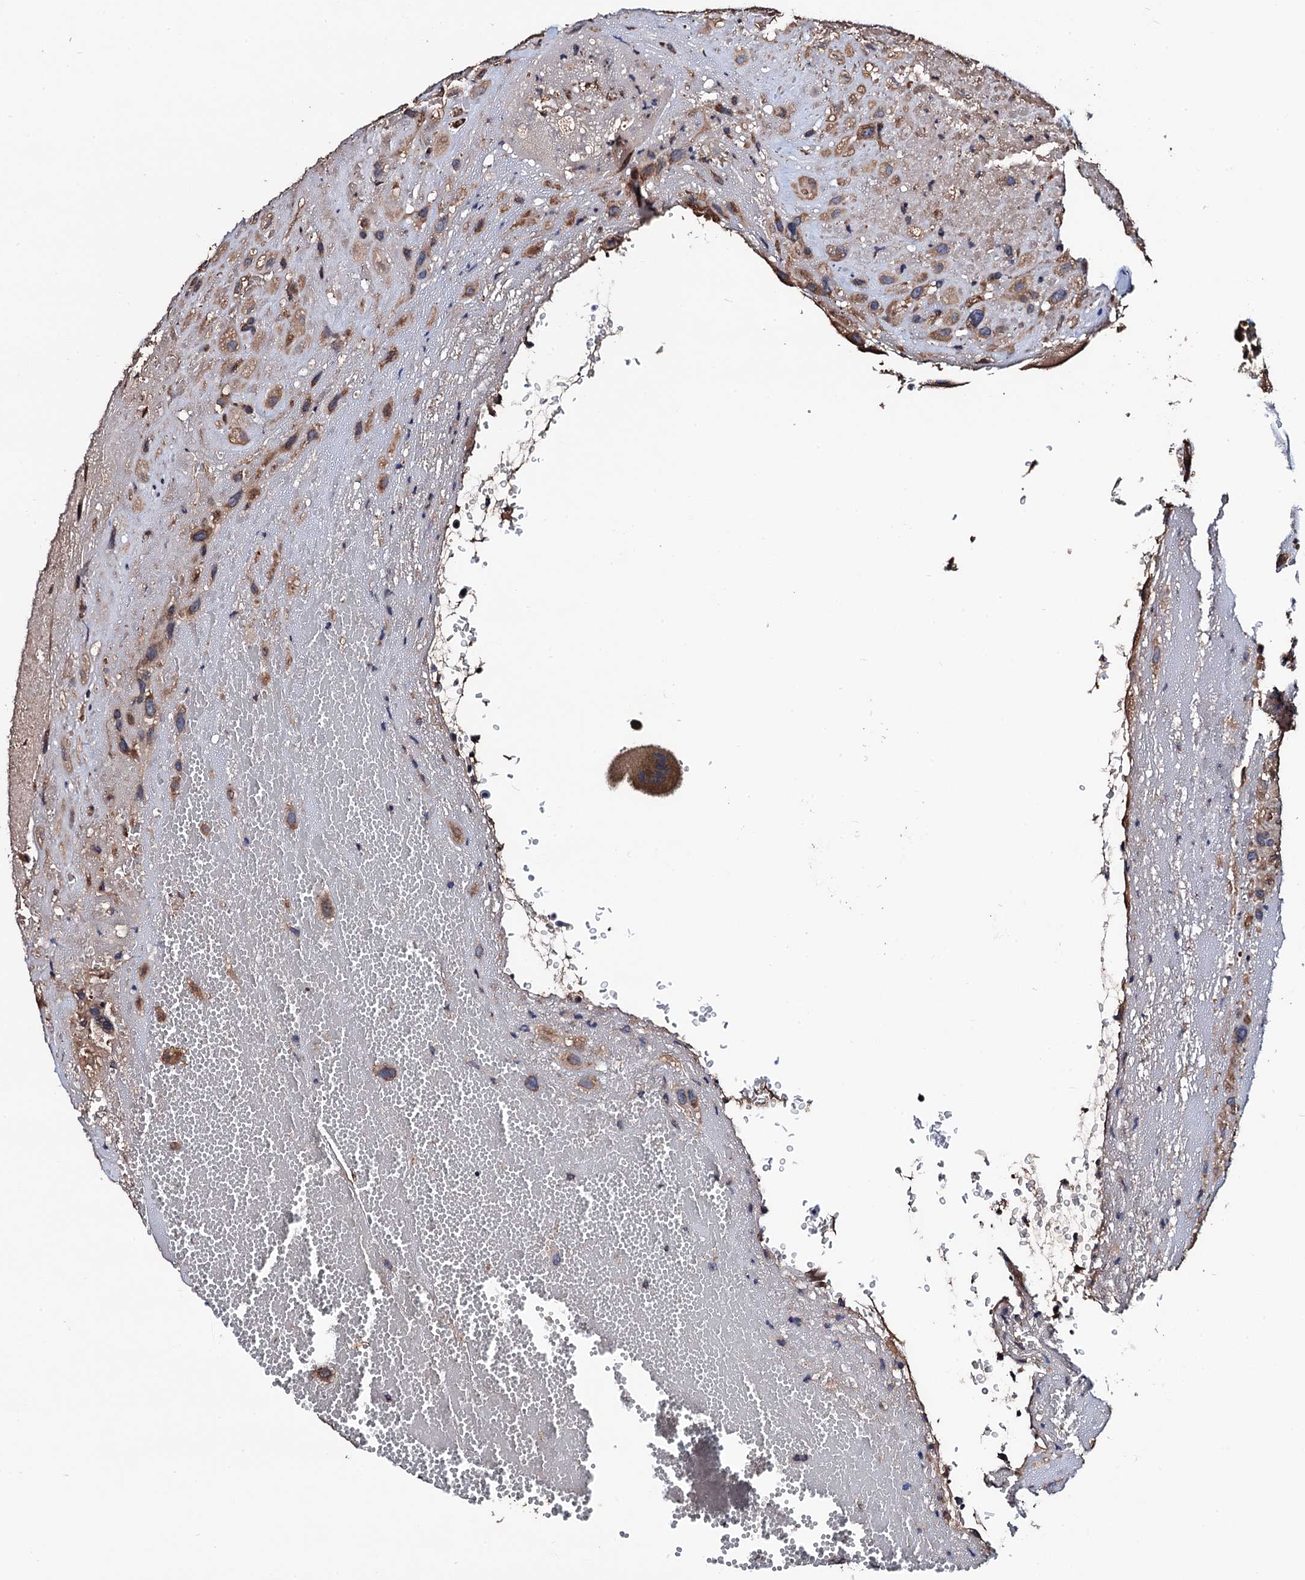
{"staining": {"intensity": "moderate", "quantity": ">75%", "location": "cytoplasmic/membranous"}, "tissue": "placenta", "cell_type": "Decidual cells", "image_type": "normal", "snomed": [{"axis": "morphology", "description": "Normal tissue, NOS"}, {"axis": "topography", "description": "Placenta"}], "caption": "This is a histology image of IHC staining of benign placenta, which shows moderate positivity in the cytoplasmic/membranous of decidual cells.", "gene": "RGS11", "patient": {"sex": "female", "age": 35}}